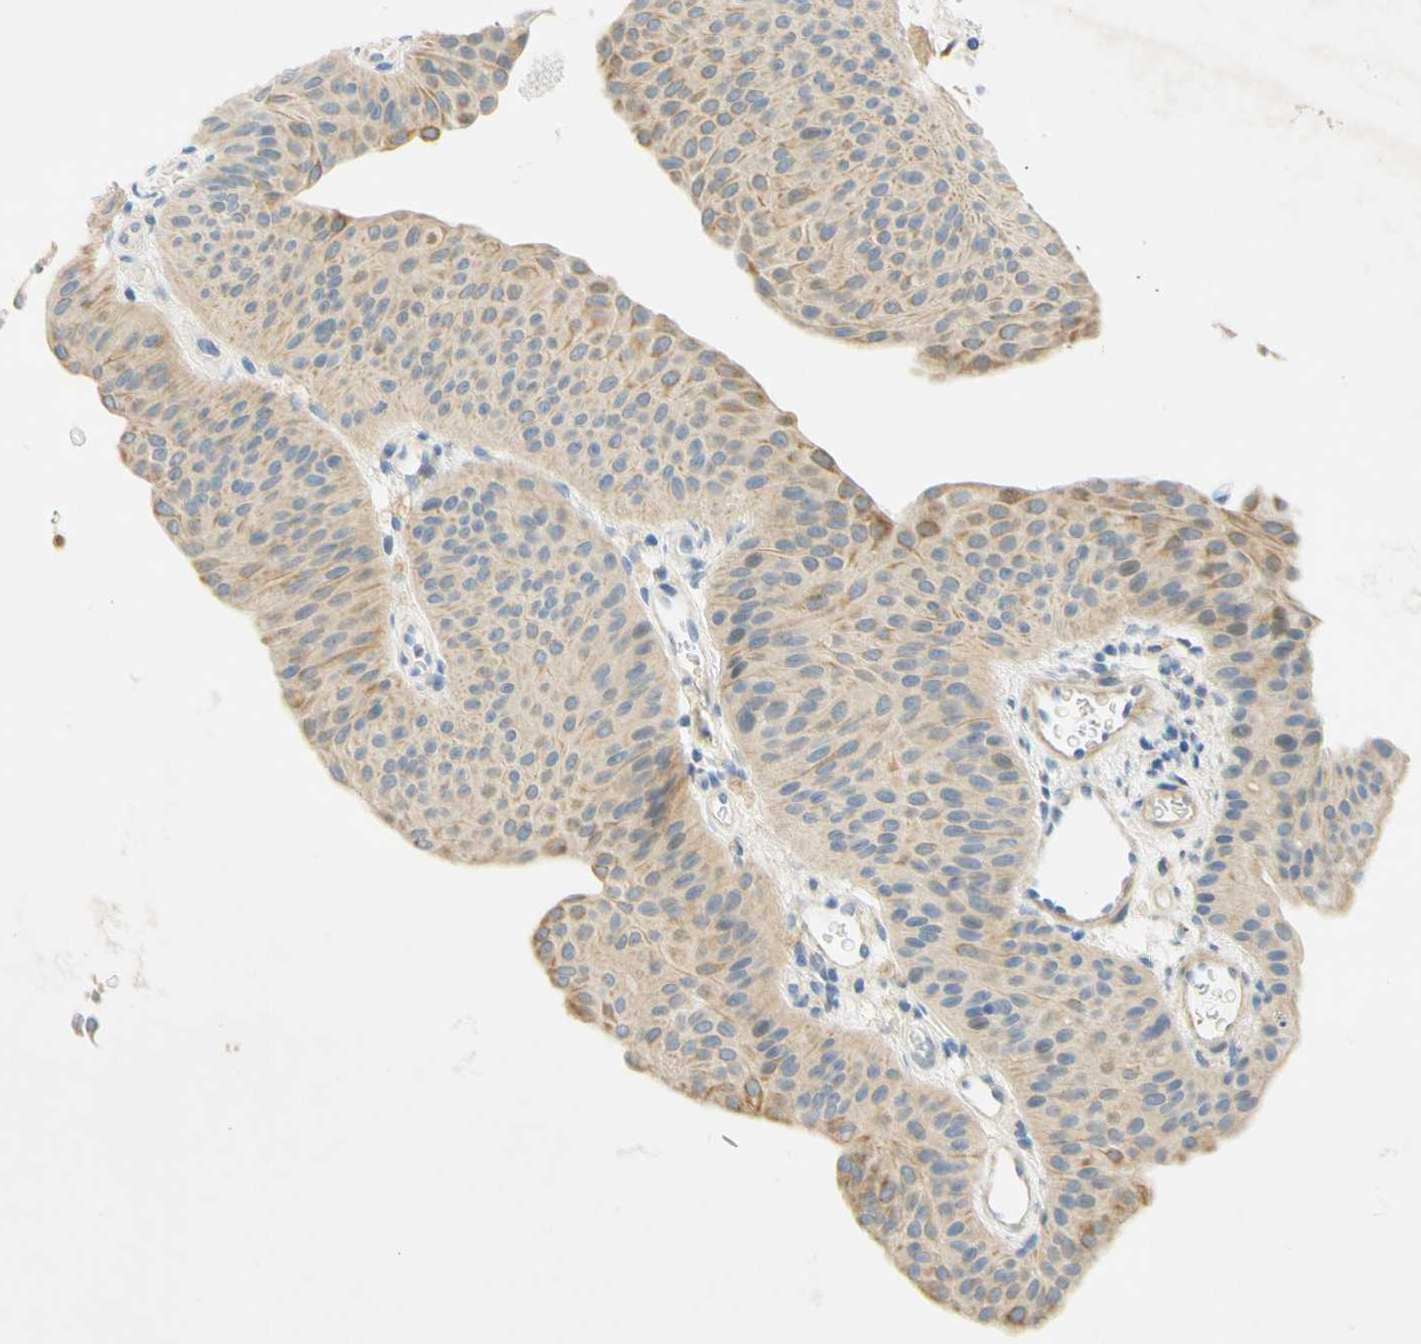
{"staining": {"intensity": "weak", "quantity": ">75%", "location": "cytoplasmic/membranous"}, "tissue": "urothelial cancer", "cell_type": "Tumor cells", "image_type": "cancer", "snomed": [{"axis": "morphology", "description": "Urothelial carcinoma, Low grade"}, {"axis": "topography", "description": "Urinary bladder"}], "caption": "Urothelial cancer tissue reveals weak cytoplasmic/membranous expression in about >75% of tumor cells (DAB IHC with brightfield microscopy, high magnification).", "gene": "ENTREP2", "patient": {"sex": "female", "age": 60}}